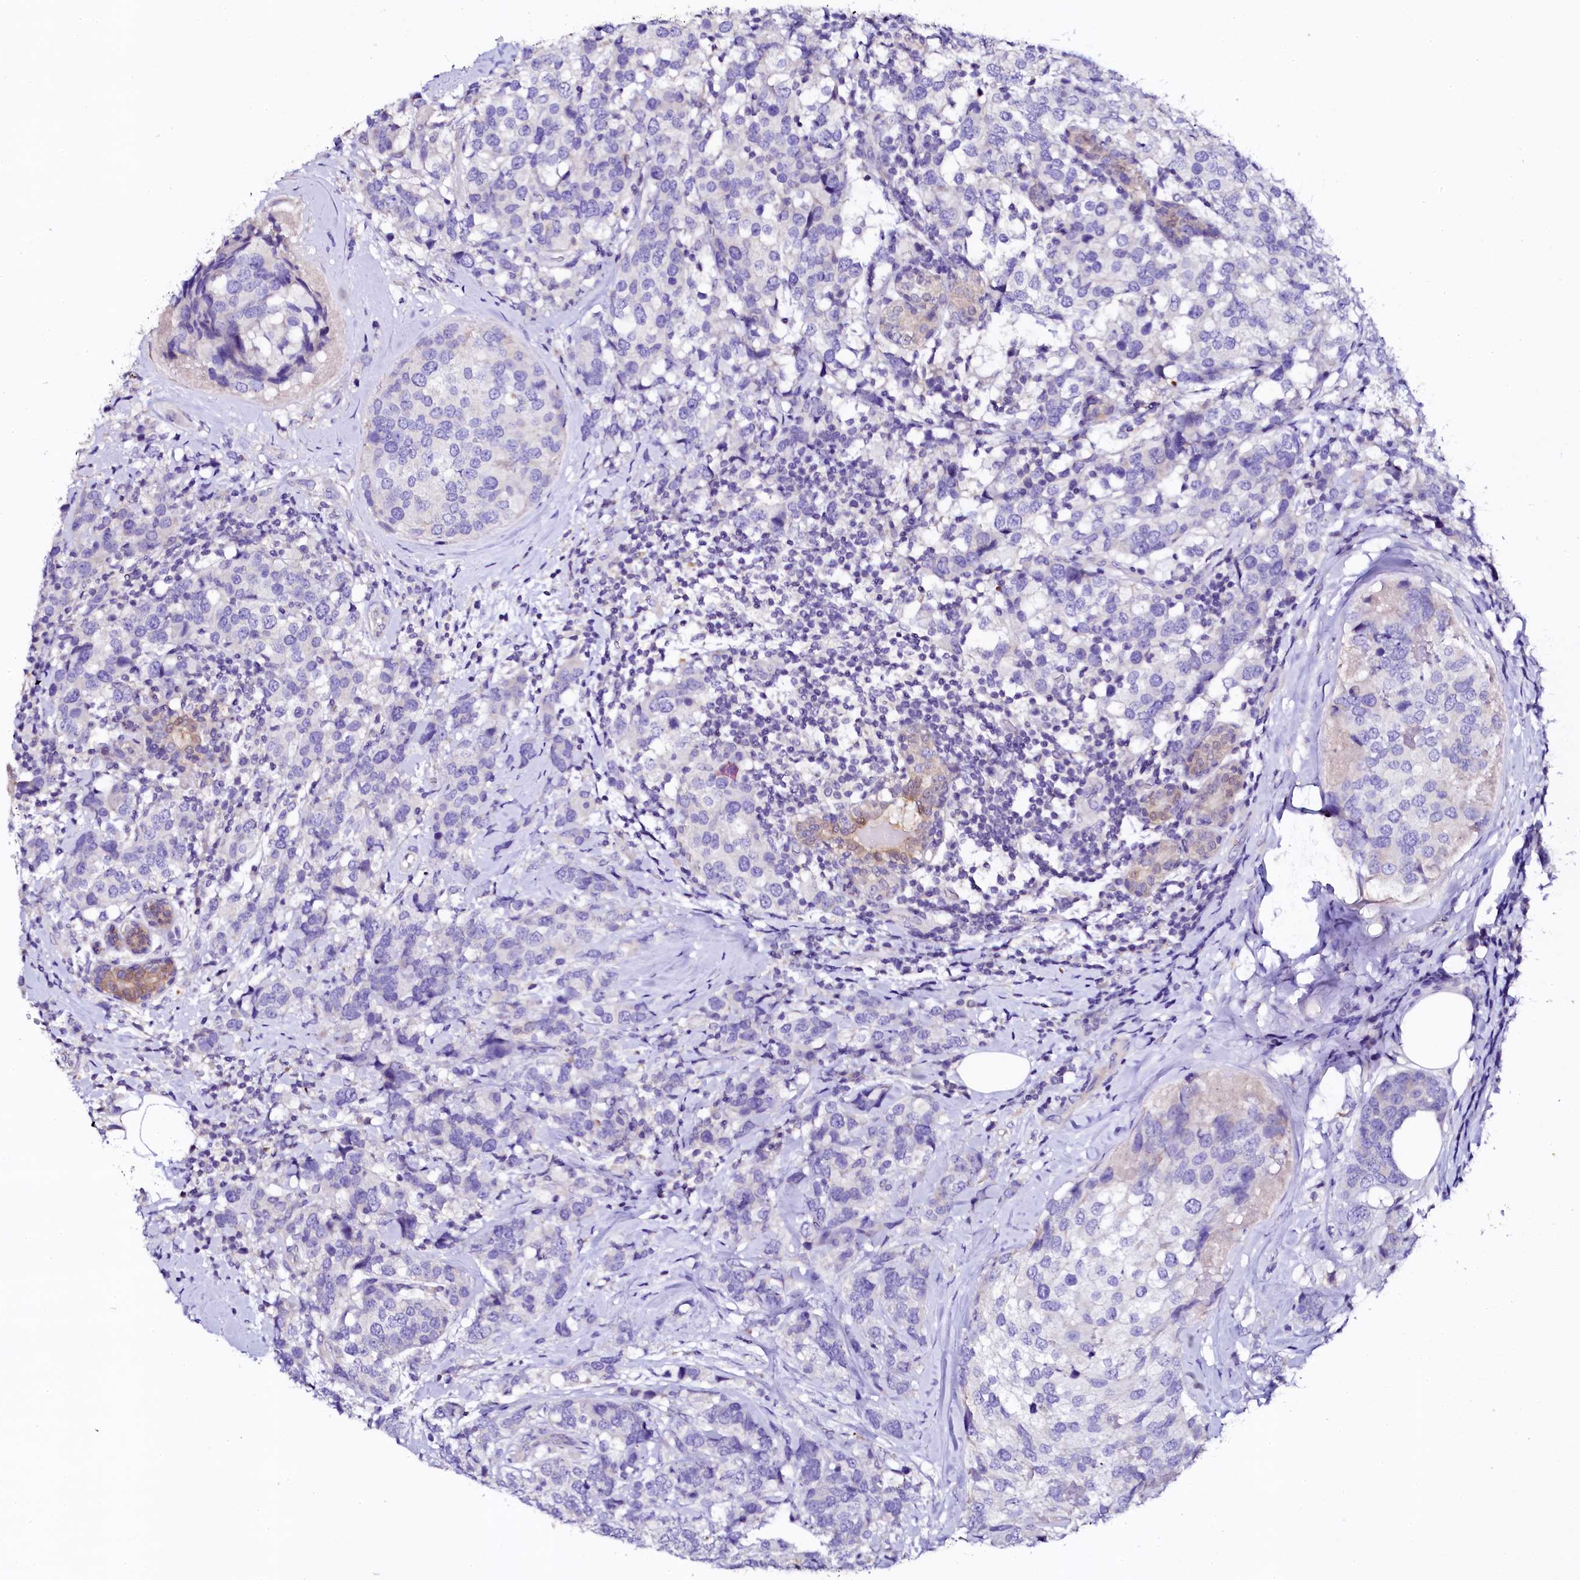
{"staining": {"intensity": "negative", "quantity": "none", "location": "none"}, "tissue": "breast cancer", "cell_type": "Tumor cells", "image_type": "cancer", "snomed": [{"axis": "morphology", "description": "Lobular carcinoma"}, {"axis": "topography", "description": "Breast"}], "caption": "Protein analysis of breast cancer exhibits no significant staining in tumor cells.", "gene": "NAA16", "patient": {"sex": "female", "age": 59}}